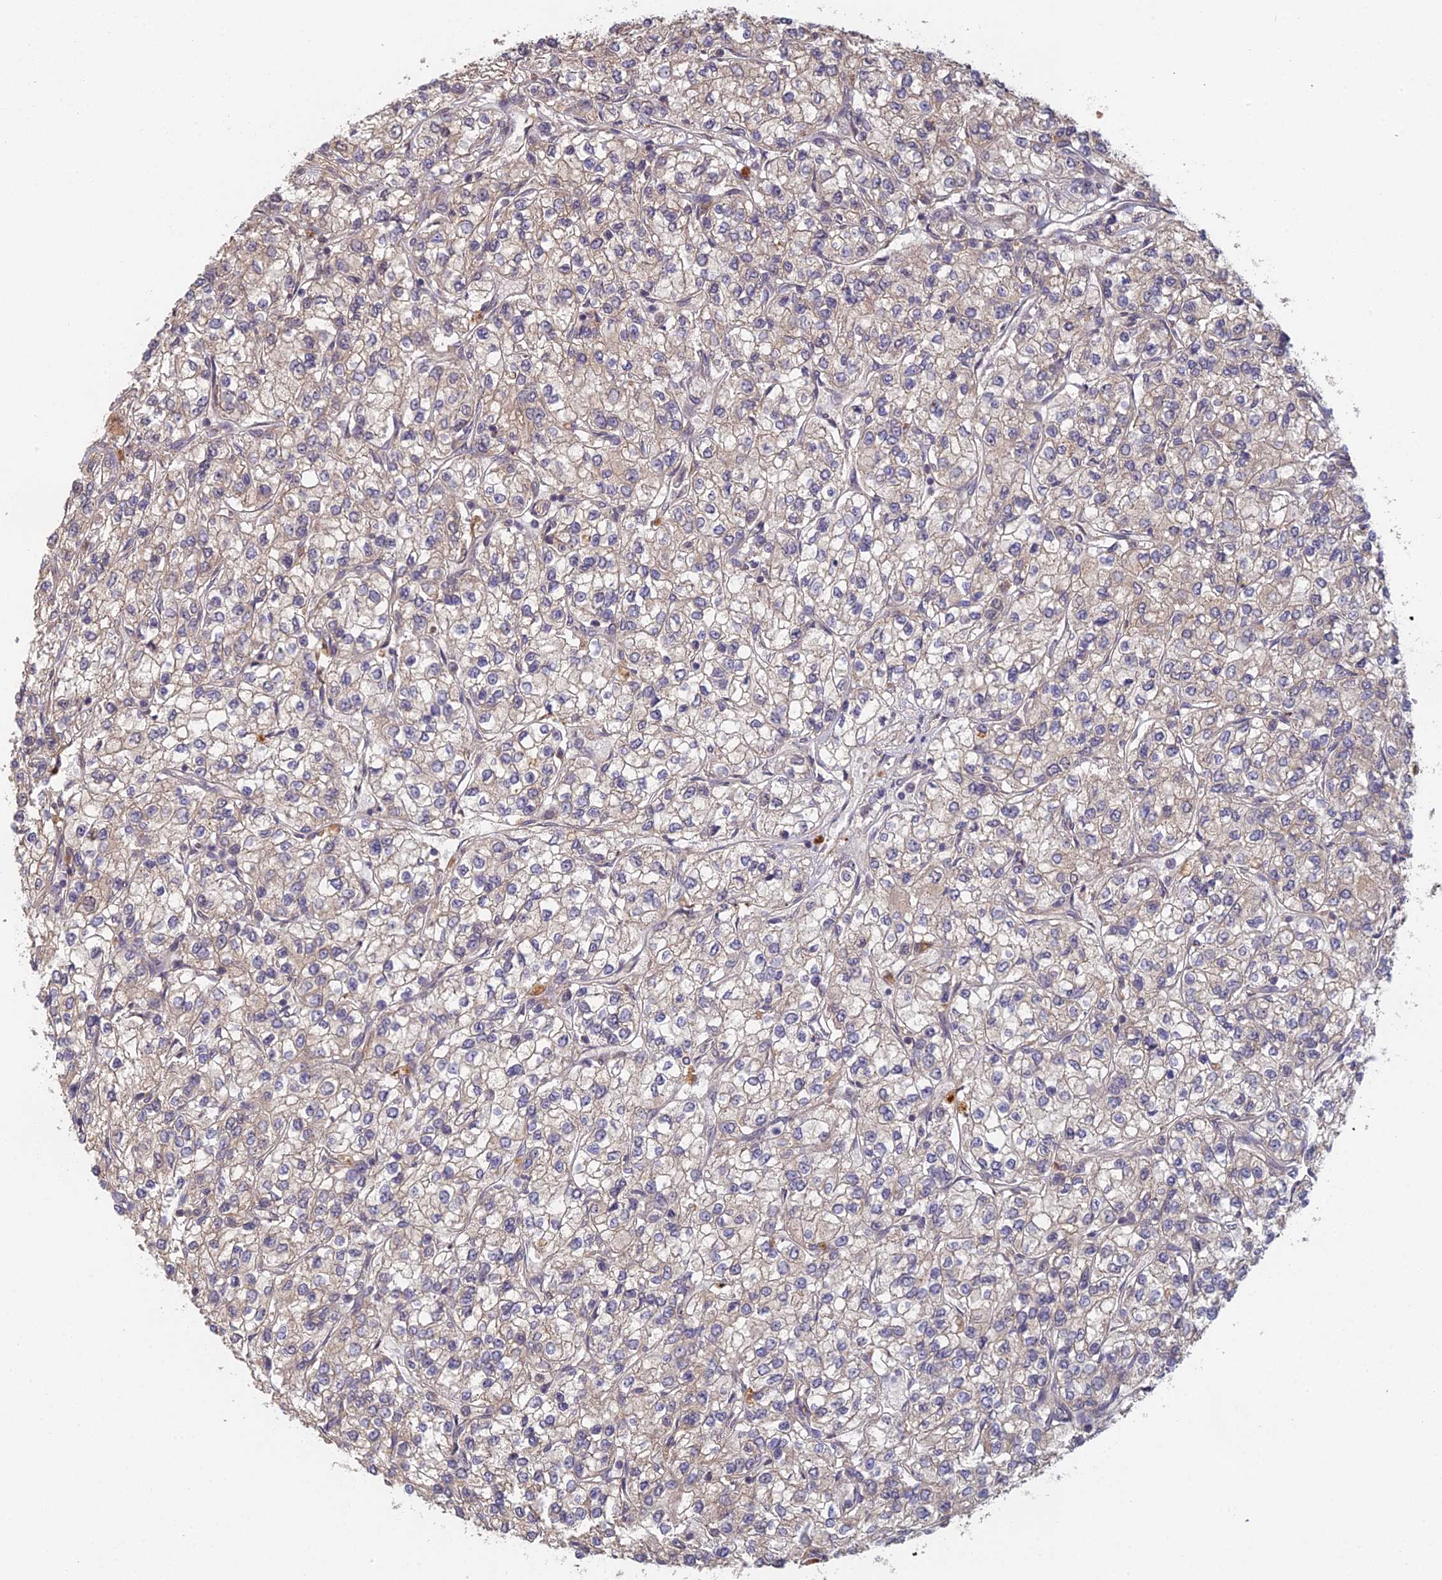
{"staining": {"intensity": "negative", "quantity": "none", "location": "none"}, "tissue": "renal cancer", "cell_type": "Tumor cells", "image_type": "cancer", "snomed": [{"axis": "morphology", "description": "Adenocarcinoma, NOS"}, {"axis": "topography", "description": "Kidney"}], "caption": "Tumor cells show no significant protein expression in adenocarcinoma (renal).", "gene": "RANBP3", "patient": {"sex": "male", "age": 80}}